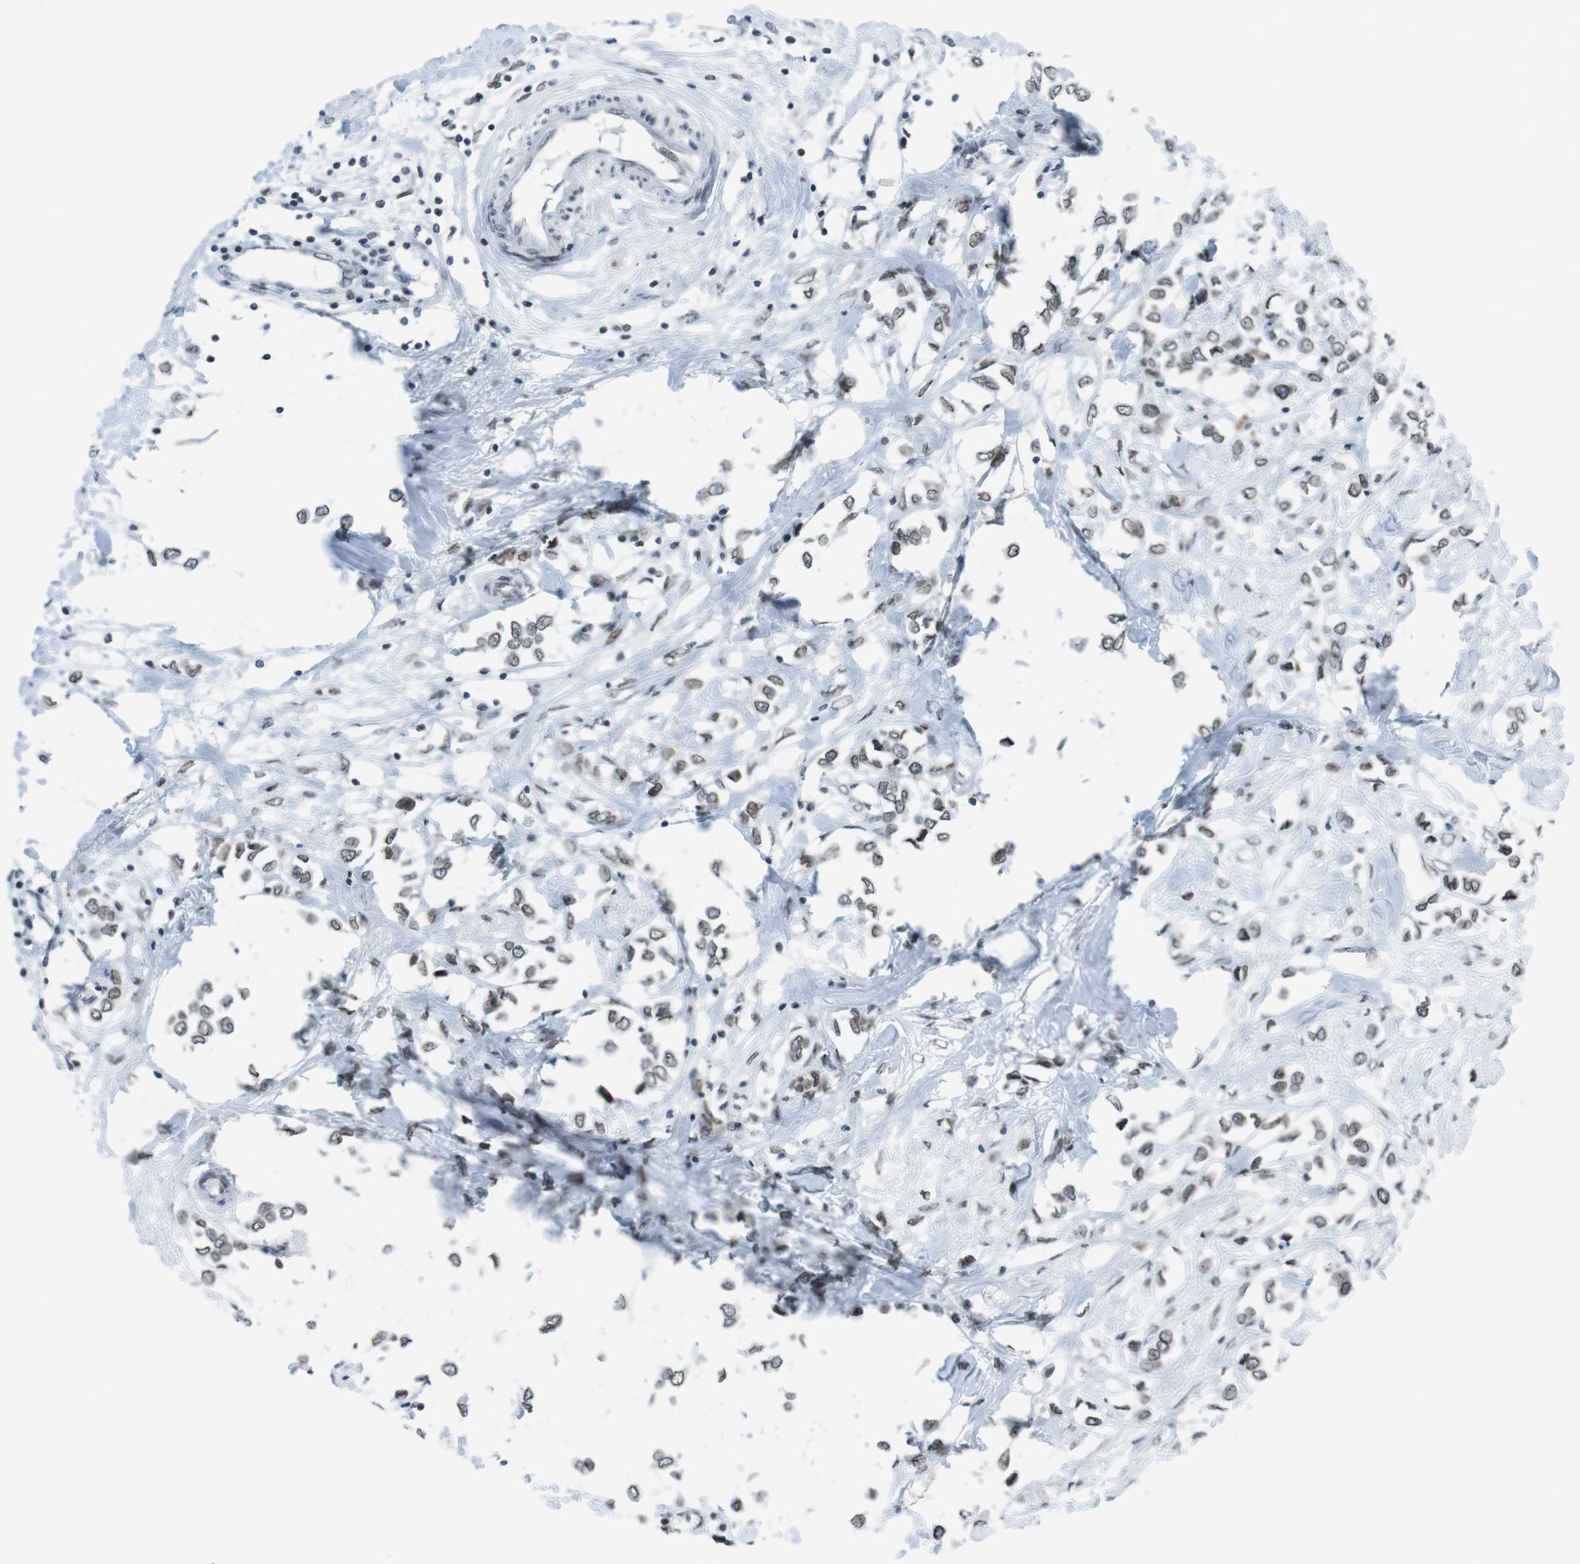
{"staining": {"intensity": "weak", "quantity": ">75%", "location": "cytoplasmic/membranous,nuclear"}, "tissue": "breast cancer", "cell_type": "Tumor cells", "image_type": "cancer", "snomed": [{"axis": "morphology", "description": "Lobular carcinoma"}, {"axis": "topography", "description": "Breast"}], "caption": "Human breast lobular carcinoma stained with a brown dye displays weak cytoplasmic/membranous and nuclear positive expression in about >75% of tumor cells.", "gene": "MAD1L1", "patient": {"sex": "female", "age": 51}}